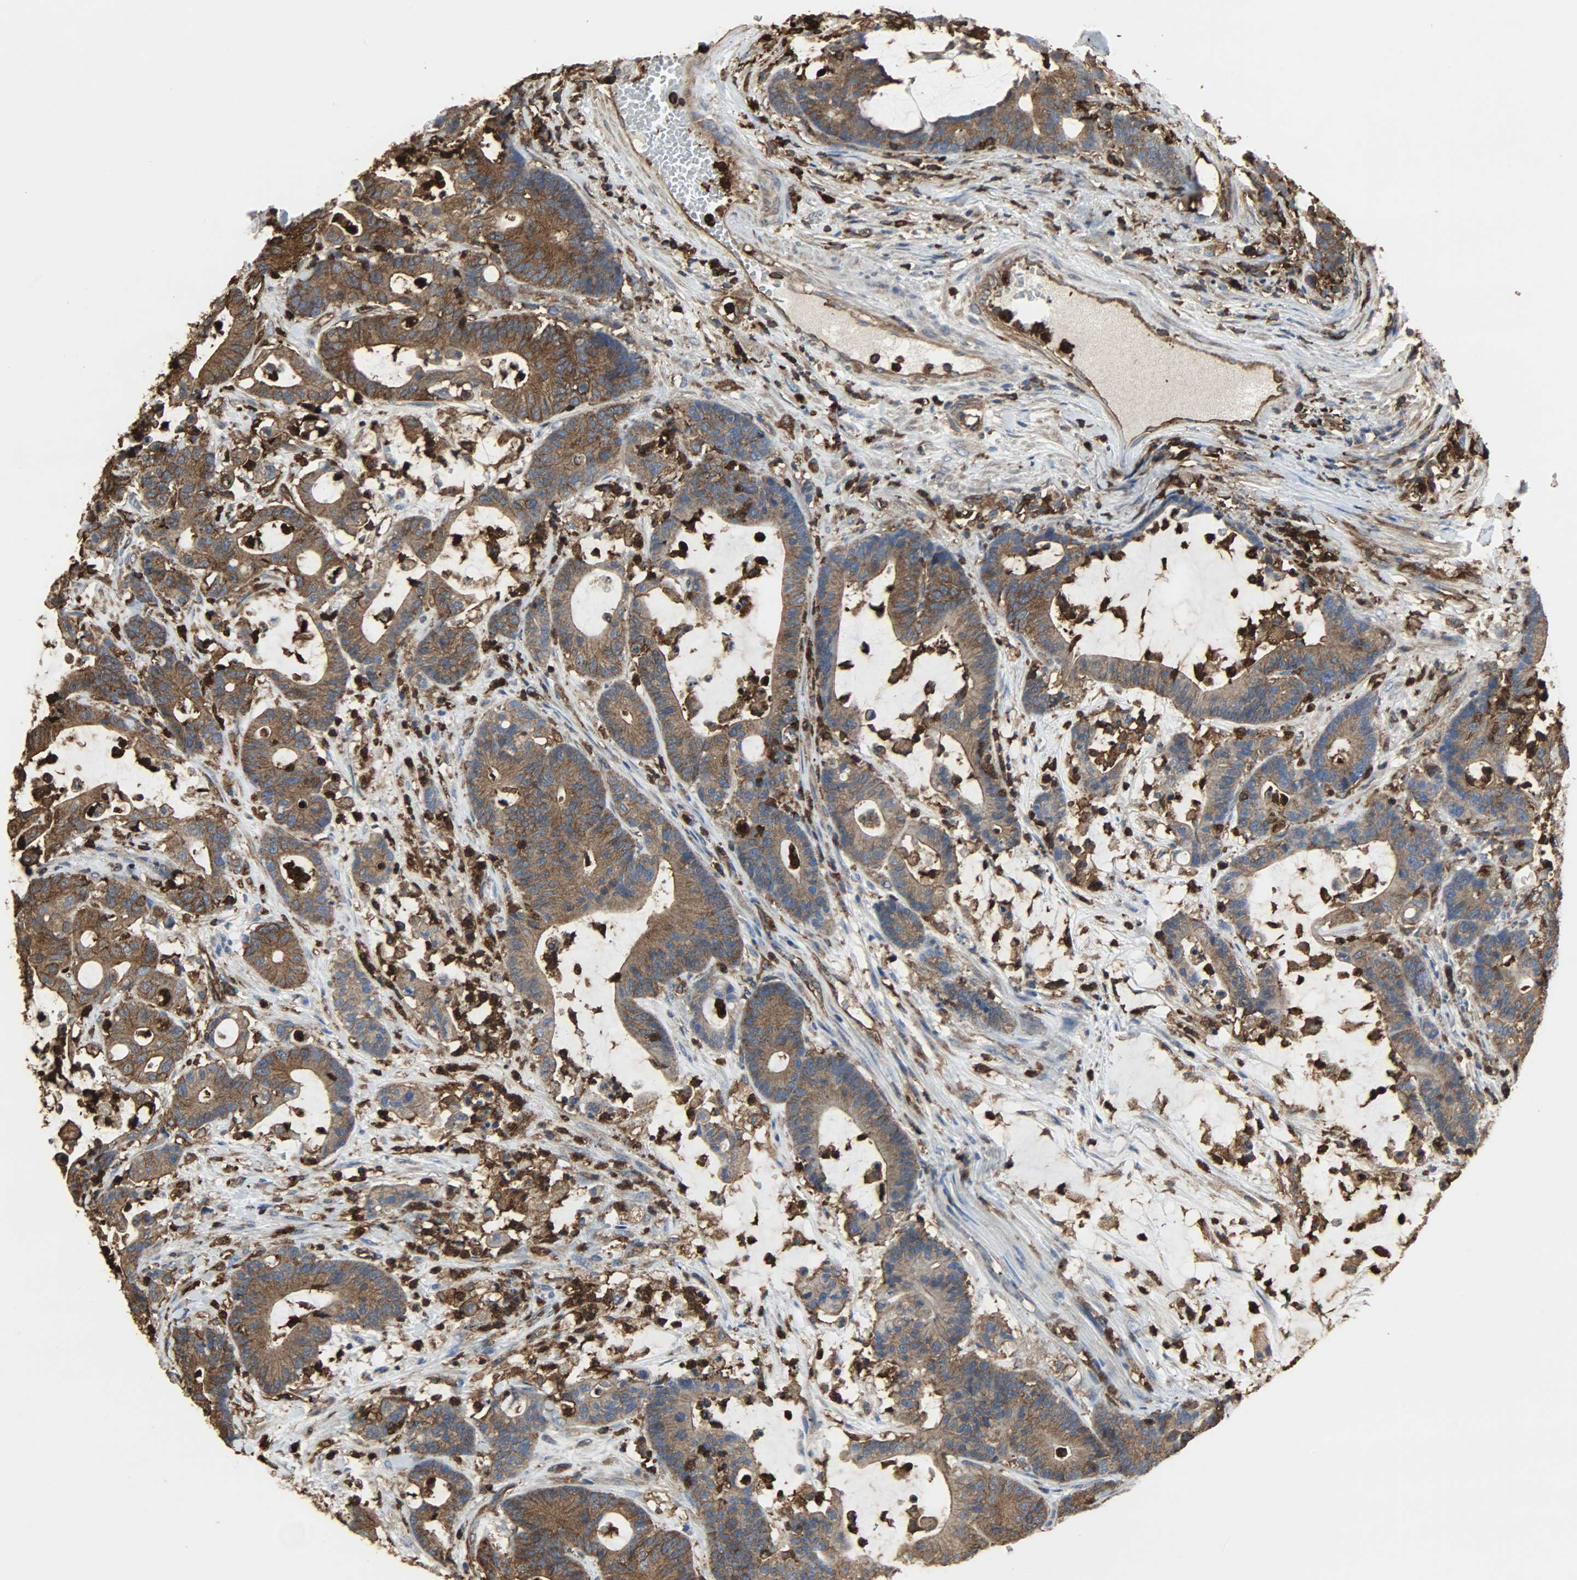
{"staining": {"intensity": "strong", "quantity": ">75%", "location": "cytoplasmic/membranous"}, "tissue": "colorectal cancer", "cell_type": "Tumor cells", "image_type": "cancer", "snomed": [{"axis": "morphology", "description": "Adenocarcinoma, NOS"}, {"axis": "topography", "description": "Colon"}], "caption": "This is a histology image of IHC staining of colorectal cancer (adenocarcinoma), which shows strong staining in the cytoplasmic/membranous of tumor cells.", "gene": "VASP", "patient": {"sex": "female", "age": 84}}